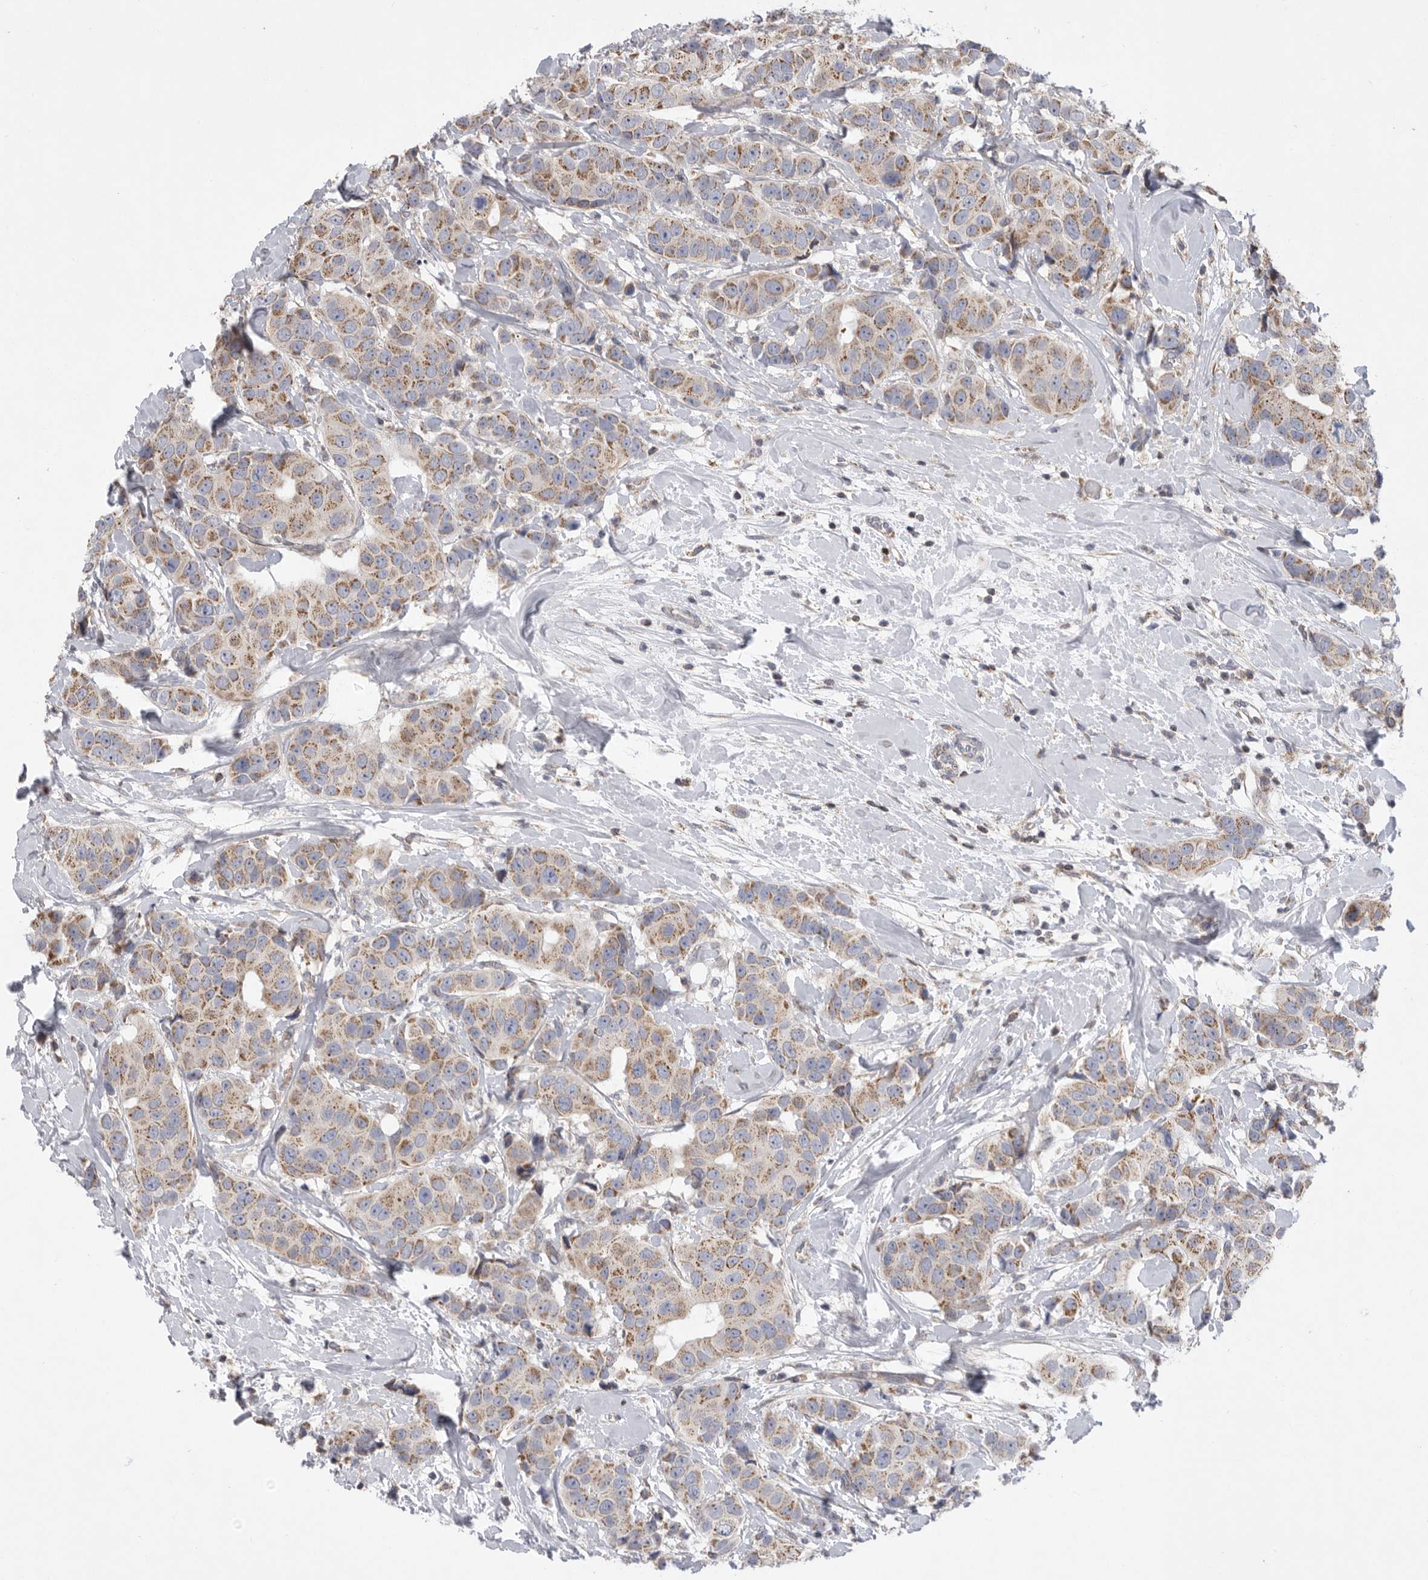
{"staining": {"intensity": "moderate", "quantity": ">75%", "location": "cytoplasmic/membranous"}, "tissue": "breast cancer", "cell_type": "Tumor cells", "image_type": "cancer", "snomed": [{"axis": "morphology", "description": "Normal tissue, NOS"}, {"axis": "morphology", "description": "Duct carcinoma"}, {"axis": "topography", "description": "Breast"}], "caption": "This micrograph reveals immunohistochemistry (IHC) staining of human breast cancer, with medium moderate cytoplasmic/membranous positivity in approximately >75% of tumor cells.", "gene": "MPZL1", "patient": {"sex": "female", "age": 39}}